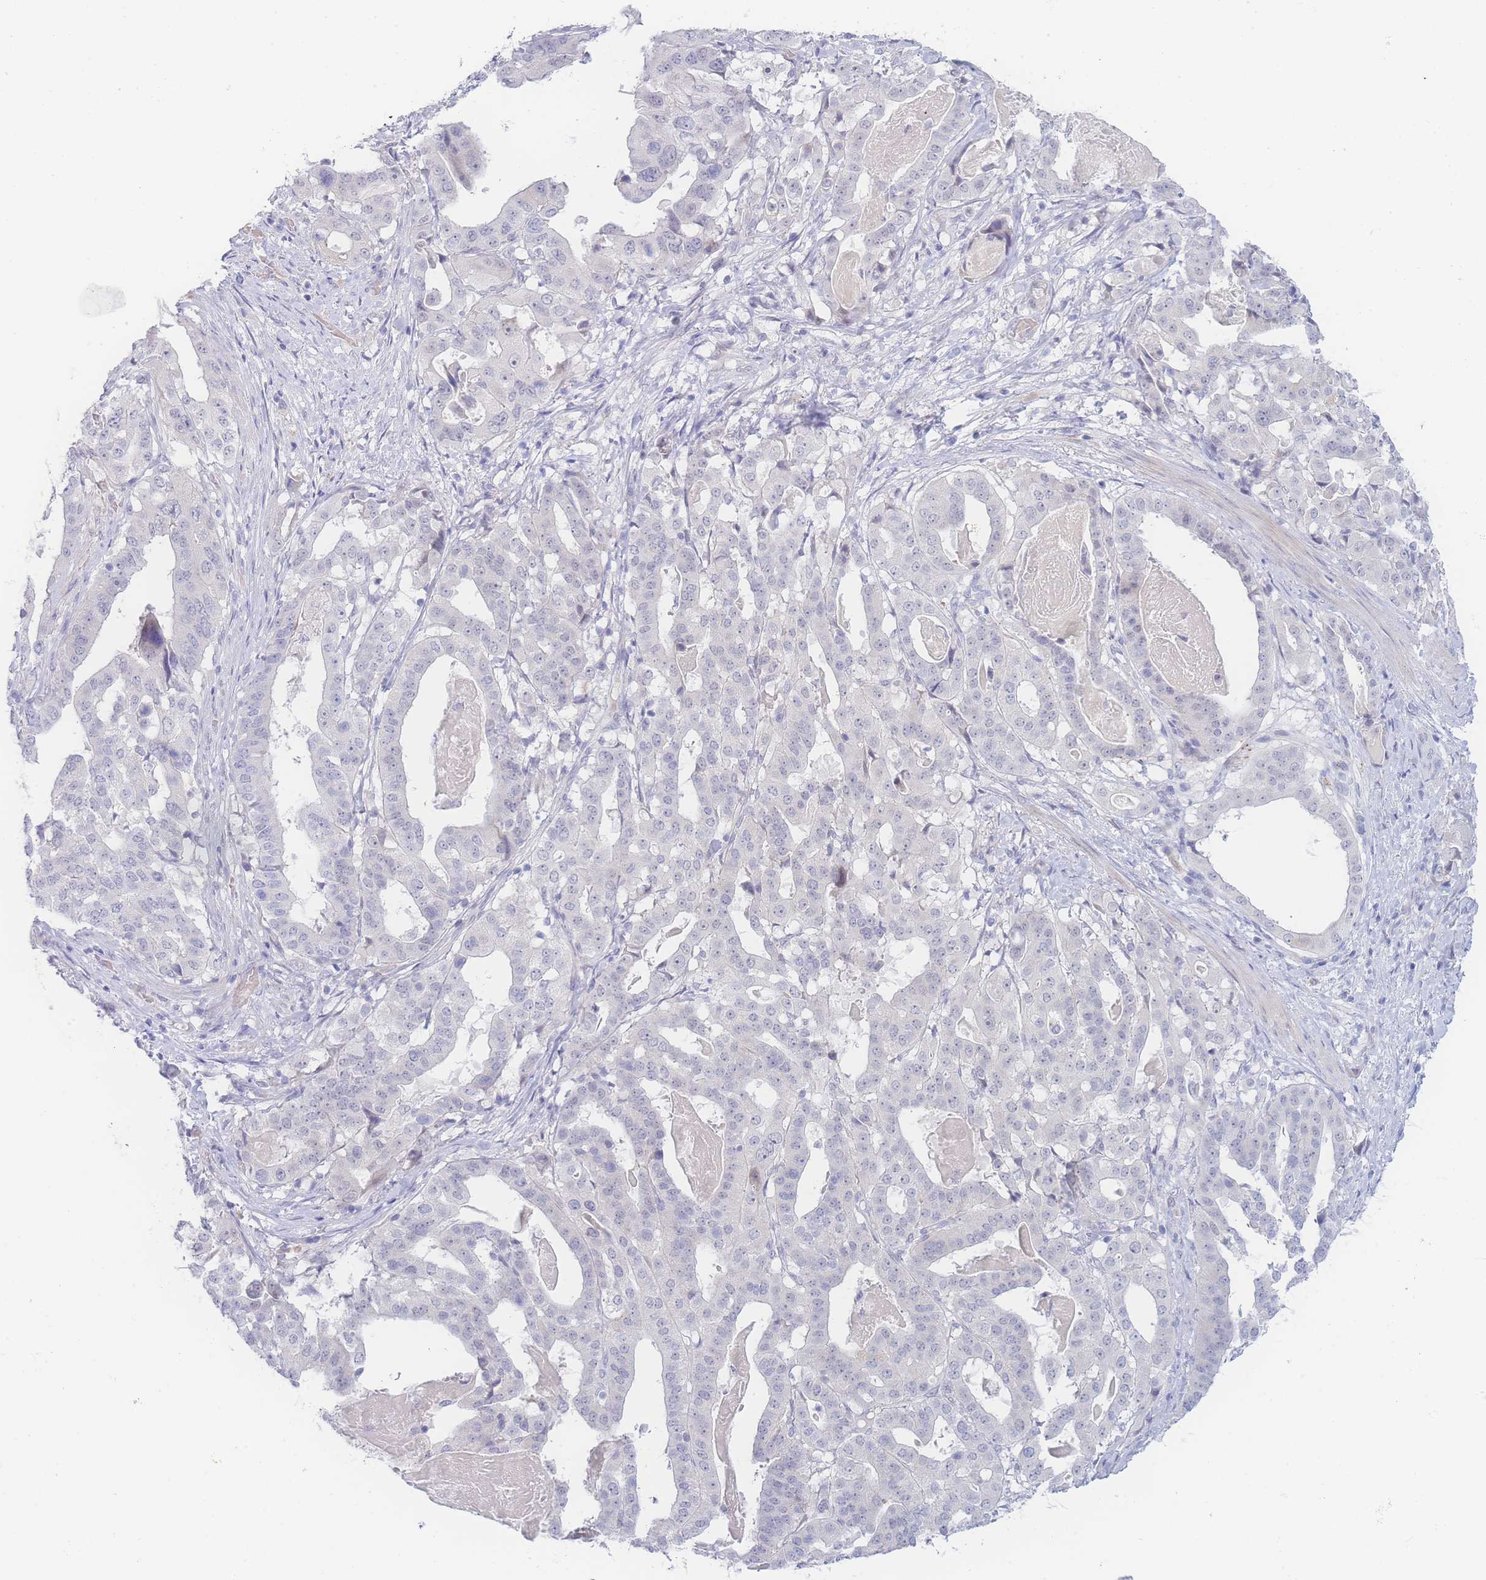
{"staining": {"intensity": "negative", "quantity": "none", "location": "none"}, "tissue": "stomach cancer", "cell_type": "Tumor cells", "image_type": "cancer", "snomed": [{"axis": "morphology", "description": "Adenocarcinoma, NOS"}, {"axis": "topography", "description": "Stomach"}], "caption": "This photomicrograph is of stomach adenocarcinoma stained with immunohistochemistry (IHC) to label a protein in brown with the nuclei are counter-stained blue. There is no expression in tumor cells.", "gene": "PRSS22", "patient": {"sex": "male", "age": 48}}